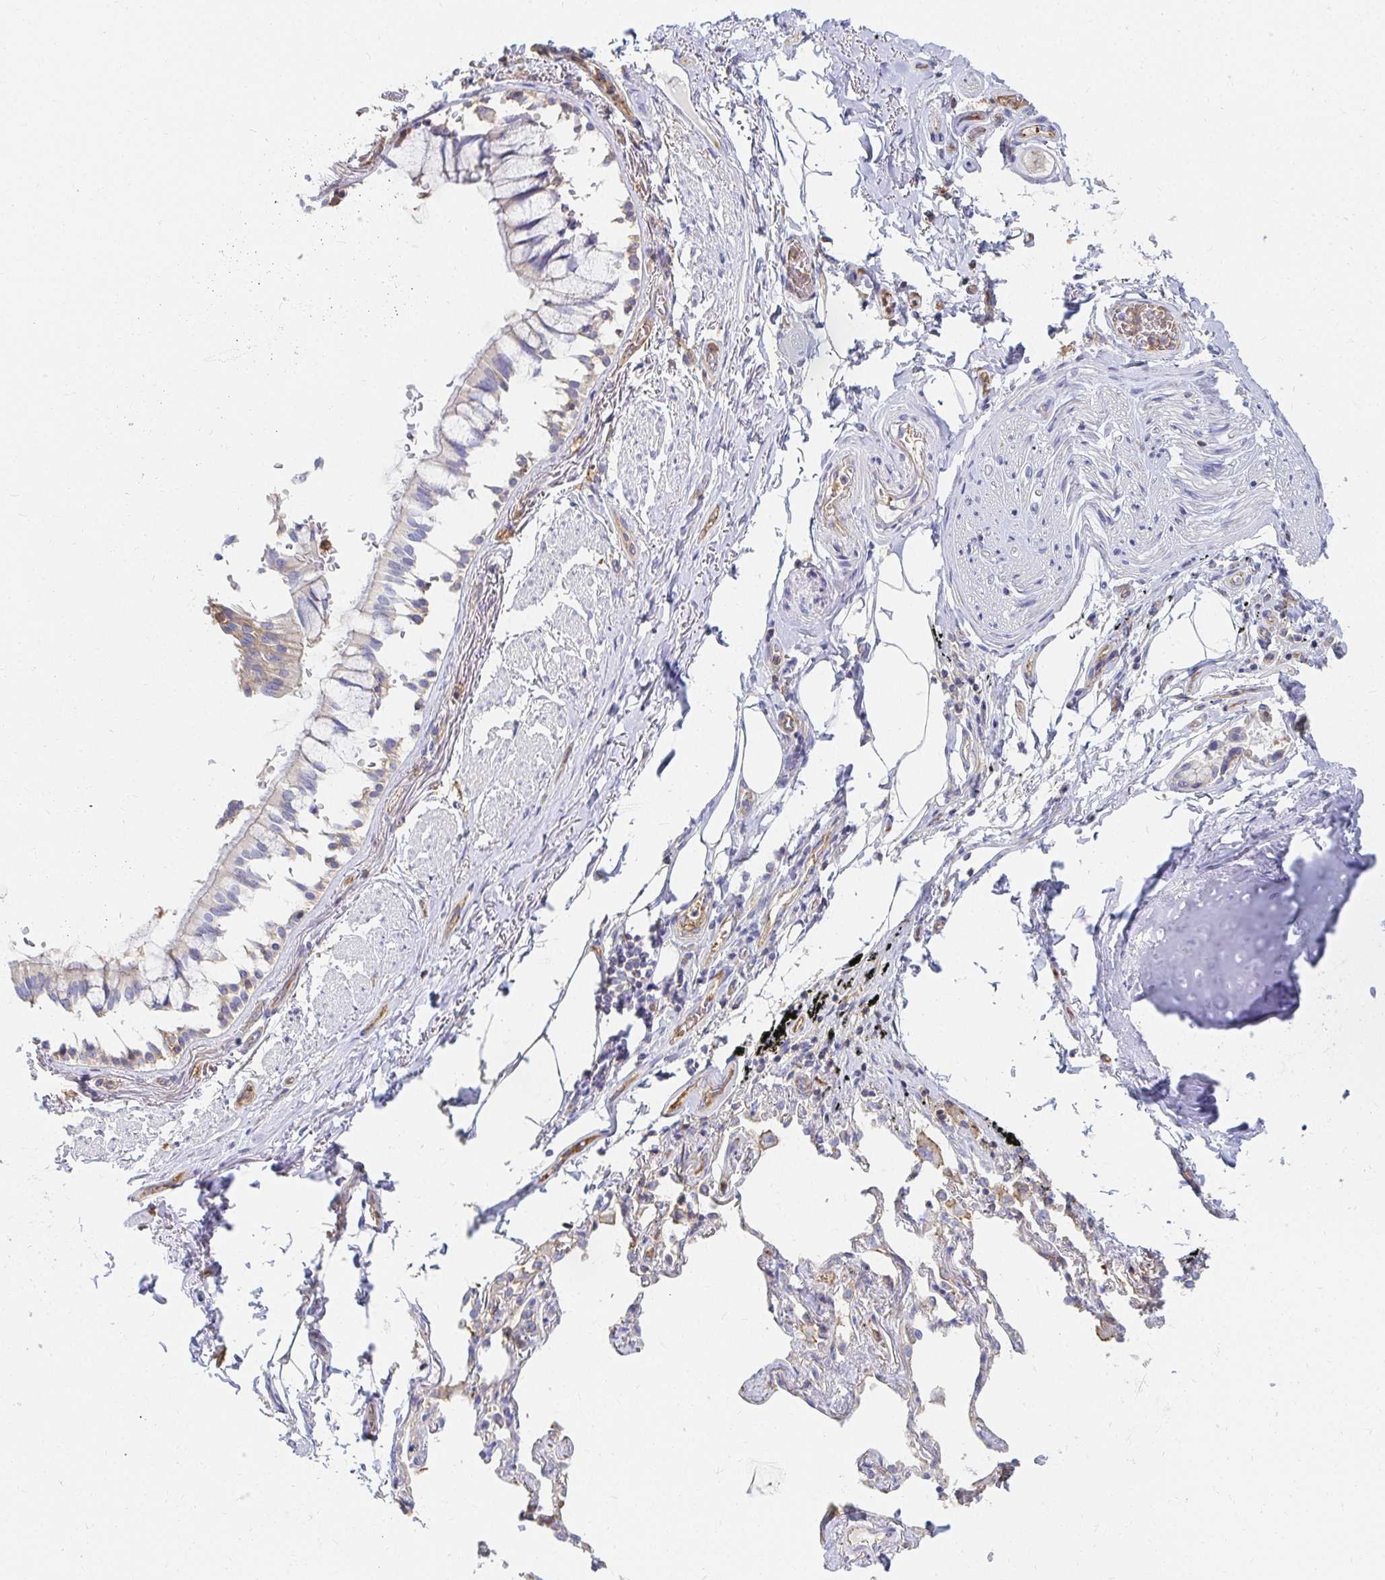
{"staining": {"intensity": "negative", "quantity": "none", "location": "none"}, "tissue": "bronchus", "cell_type": "Respiratory epithelial cells", "image_type": "normal", "snomed": [{"axis": "morphology", "description": "Normal tissue, NOS"}, {"axis": "topography", "description": "Bronchus"}], "caption": "High magnification brightfield microscopy of unremarkable bronchus stained with DAB (3,3'-diaminobenzidine) (brown) and counterstained with hematoxylin (blue): respiratory epithelial cells show no significant expression.", "gene": "TSPAN19", "patient": {"sex": "male", "age": 70}}